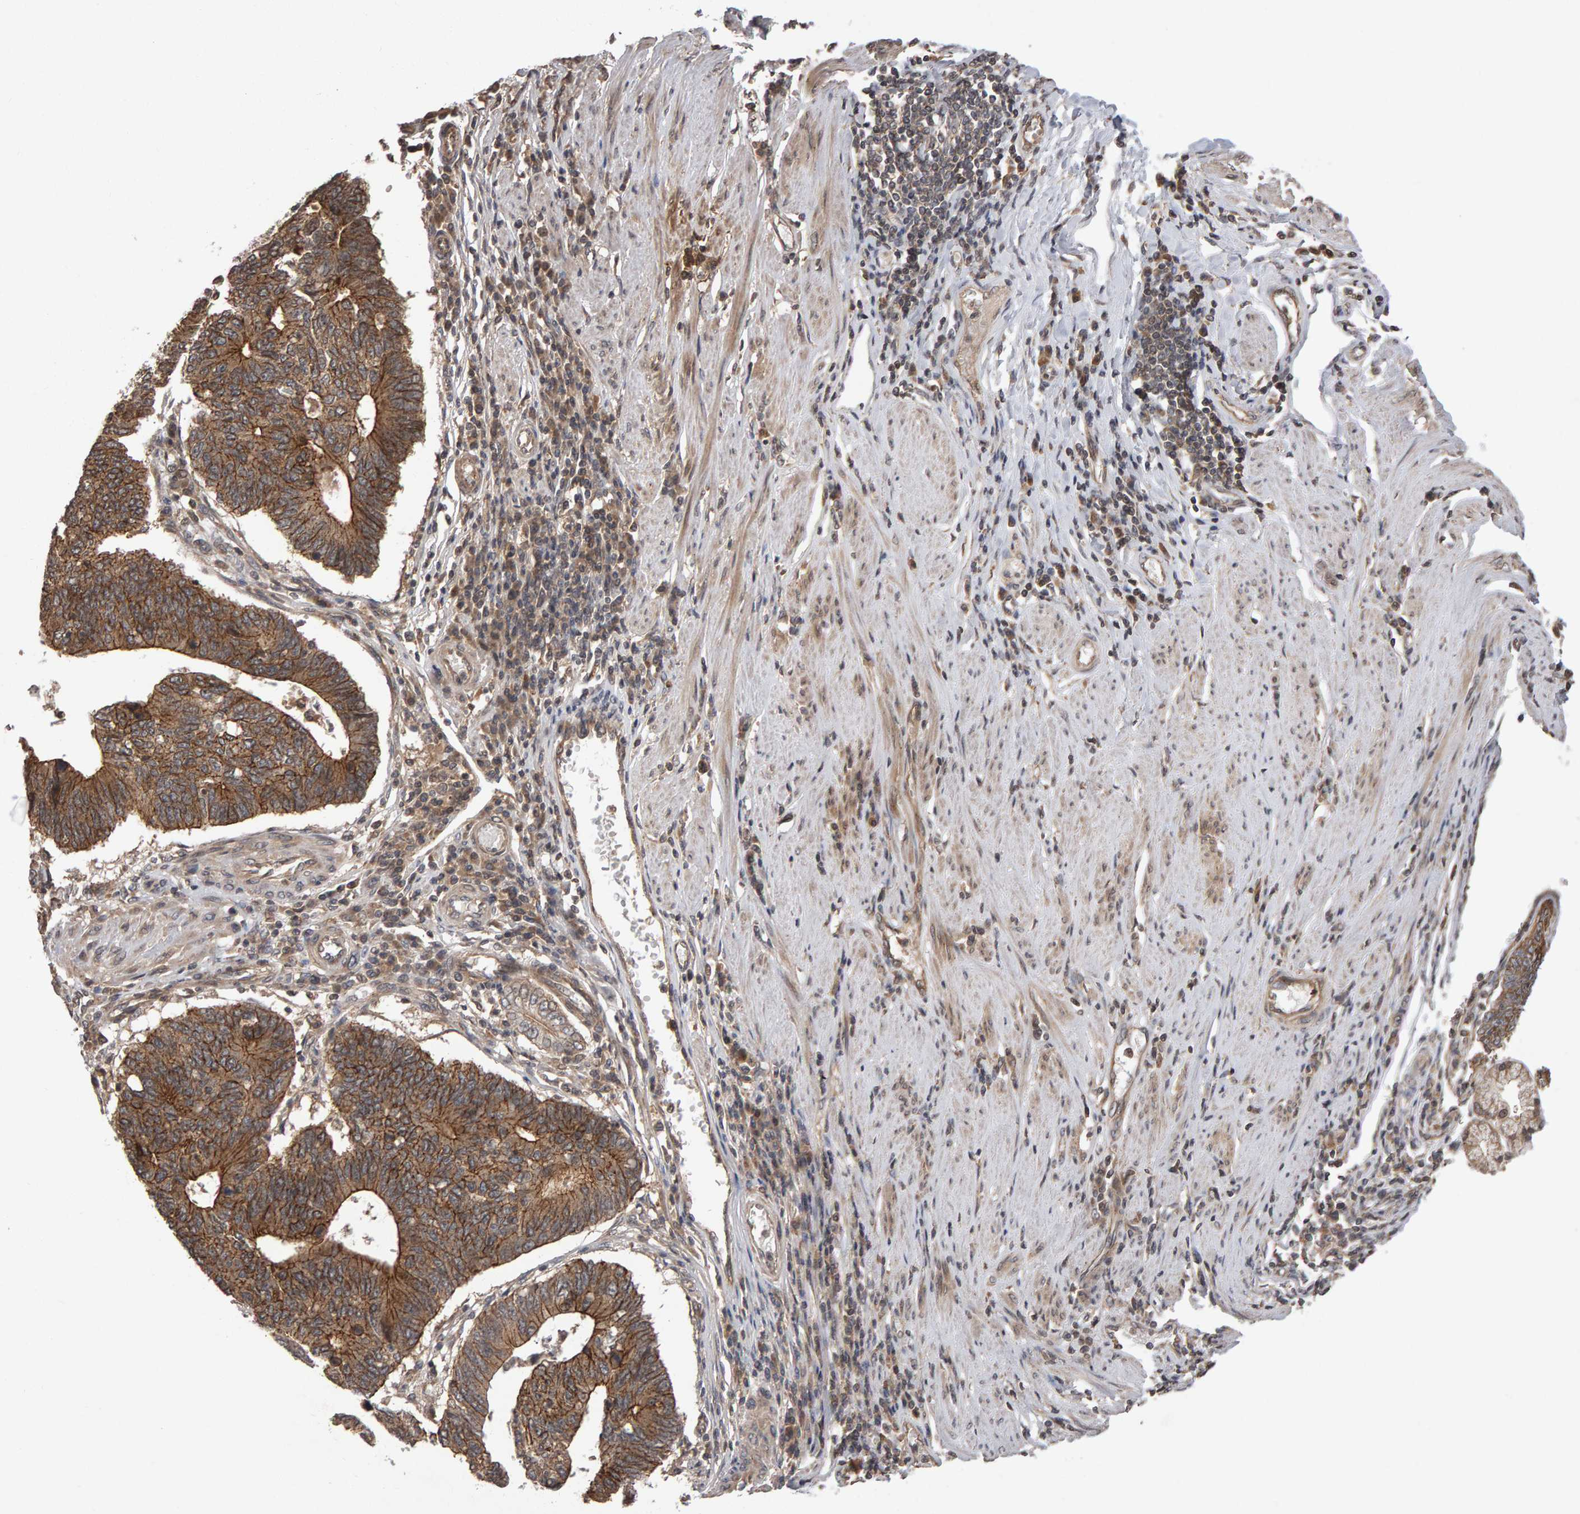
{"staining": {"intensity": "moderate", "quantity": ">75%", "location": "cytoplasmic/membranous"}, "tissue": "stomach cancer", "cell_type": "Tumor cells", "image_type": "cancer", "snomed": [{"axis": "morphology", "description": "Adenocarcinoma, NOS"}, {"axis": "topography", "description": "Stomach"}], "caption": "Stomach cancer stained with a brown dye displays moderate cytoplasmic/membranous positive positivity in approximately >75% of tumor cells.", "gene": "SCRIB", "patient": {"sex": "male", "age": 59}}